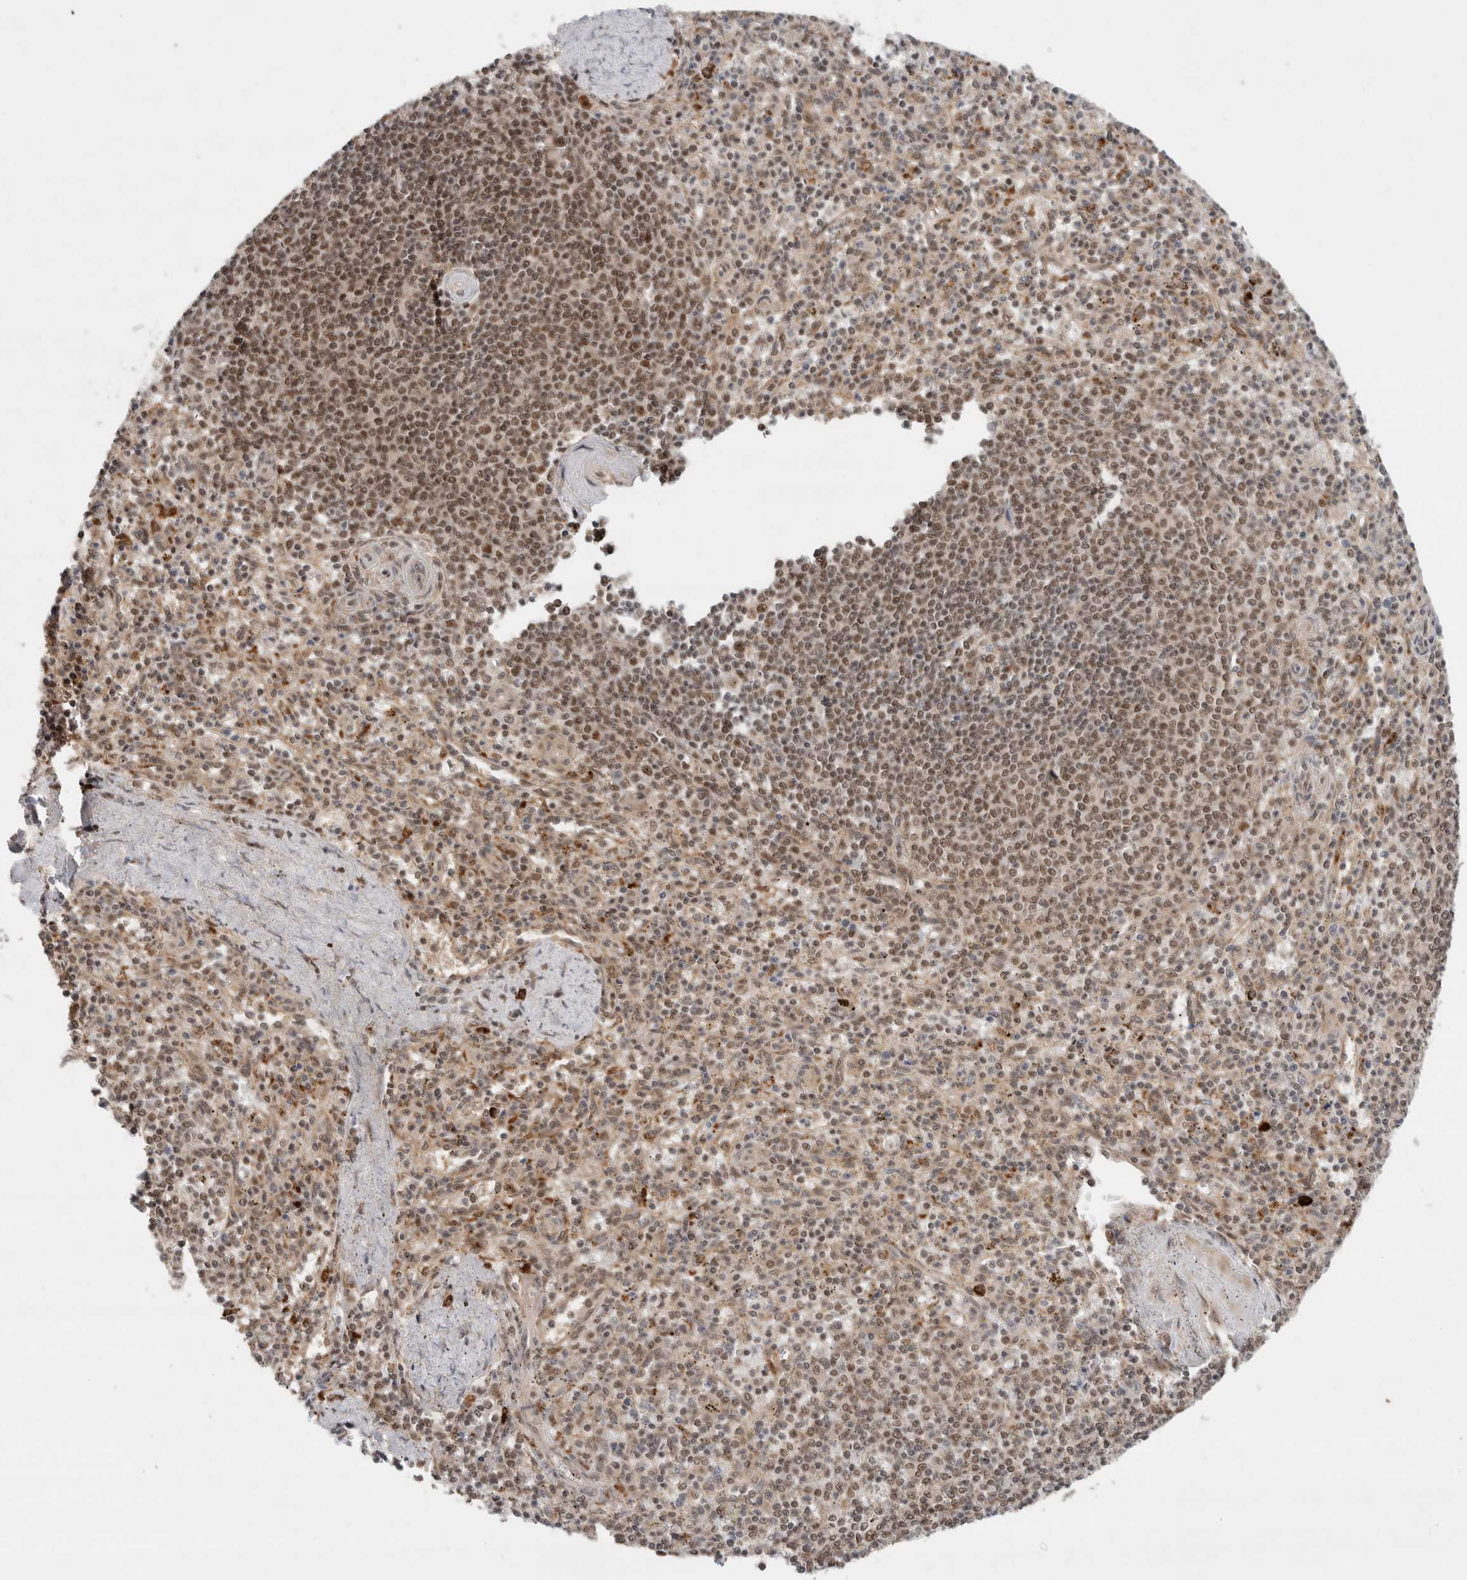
{"staining": {"intensity": "weak", "quantity": ">75%", "location": "nuclear"}, "tissue": "spleen", "cell_type": "Cells in red pulp", "image_type": "normal", "snomed": [{"axis": "morphology", "description": "Normal tissue, NOS"}, {"axis": "topography", "description": "Spleen"}], "caption": "Normal spleen exhibits weak nuclear expression in about >75% of cells in red pulp (DAB IHC, brown staining for protein, blue staining for nuclei)..", "gene": "MPHOSPH6", "patient": {"sex": "male", "age": 72}}